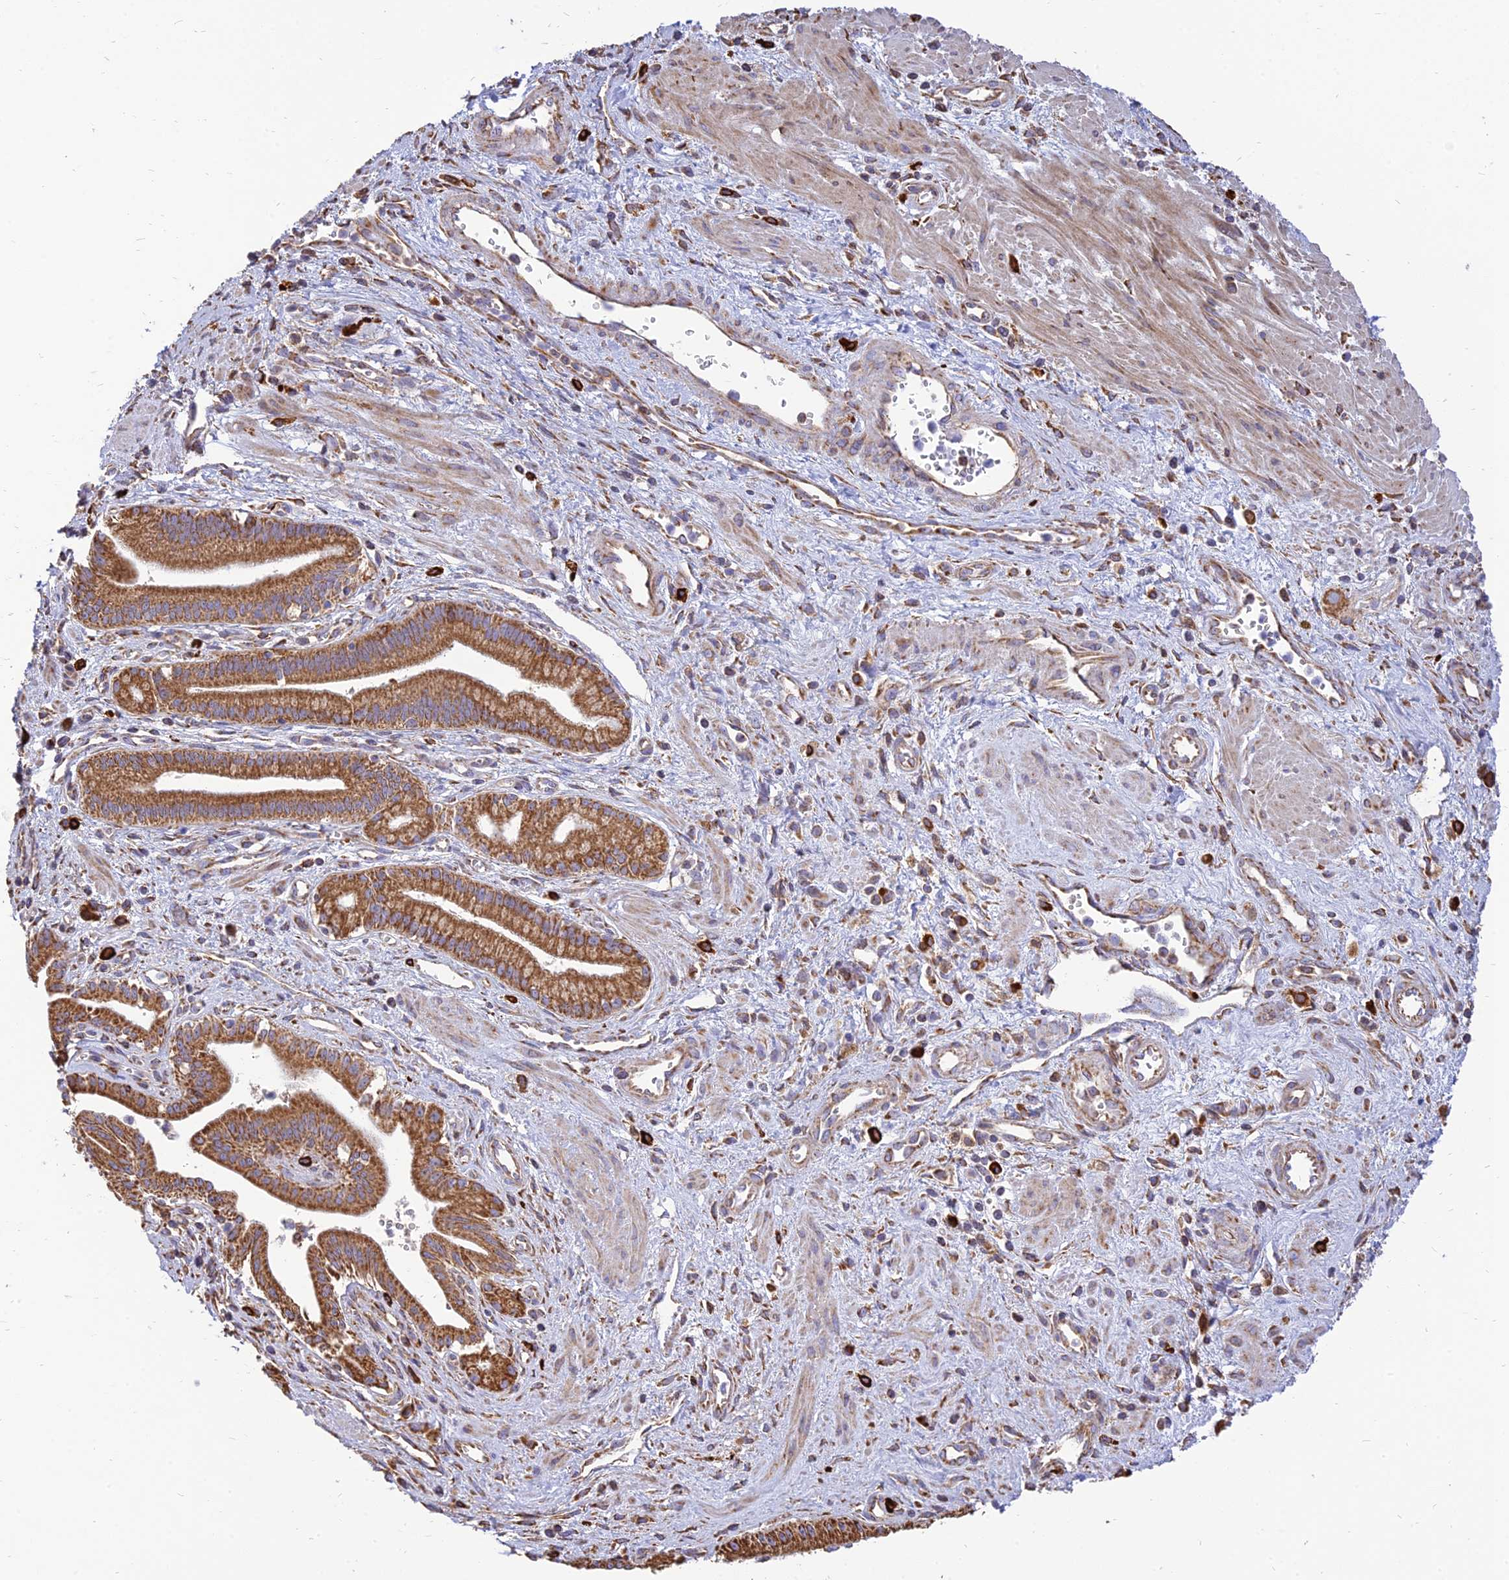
{"staining": {"intensity": "strong", "quantity": ">75%", "location": "cytoplasmic/membranous"}, "tissue": "pancreatic cancer", "cell_type": "Tumor cells", "image_type": "cancer", "snomed": [{"axis": "morphology", "description": "Adenocarcinoma, NOS"}, {"axis": "topography", "description": "Pancreas"}], "caption": "Immunohistochemistry image of pancreatic cancer stained for a protein (brown), which demonstrates high levels of strong cytoplasmic/membranous expression in about >75% of tumor cells.", "gene": "THUMPD2", "patient": {"sex": "male", "age": 78}}